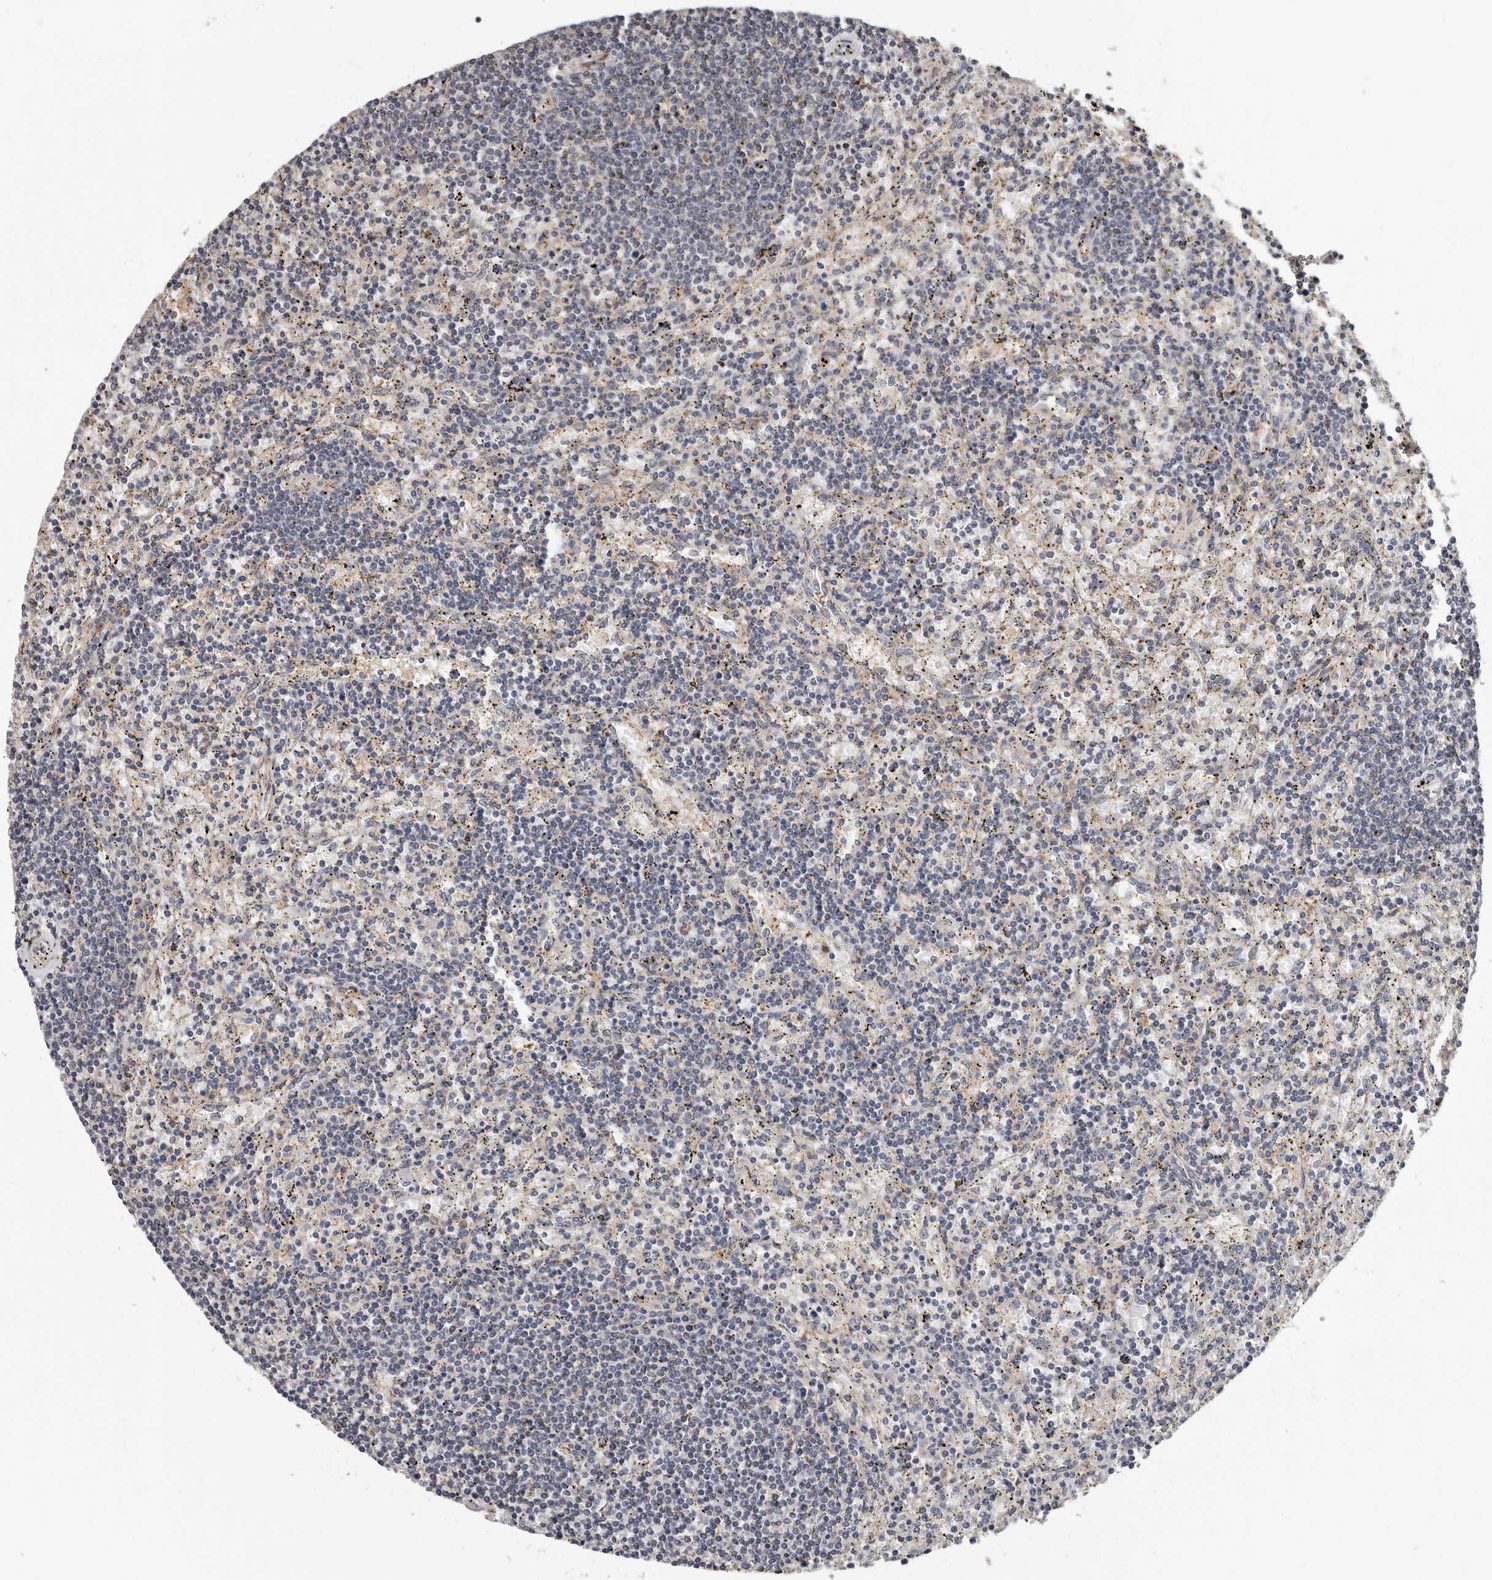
{"staining": {"intensity": "negative", "quantity": "none", "location": "none"}, "tissue": "lymphoma", "cell_type": "Tumor cells", "image_type": "cancer", "snomed": [{"axis": "morphology", "description": "Malignant lymphoma, non-Hodgkin's type, Low grade"}, {"axis": "topography", "description": "Spleen"}], "caption": "DAB (3,3'-diaminobenzidine) immunohistochemical staining of human lymphoma reveals no significant positivity in tumor cells.", "gene": "MRPL18", "patient": {"sex": "male", "age": 76}}